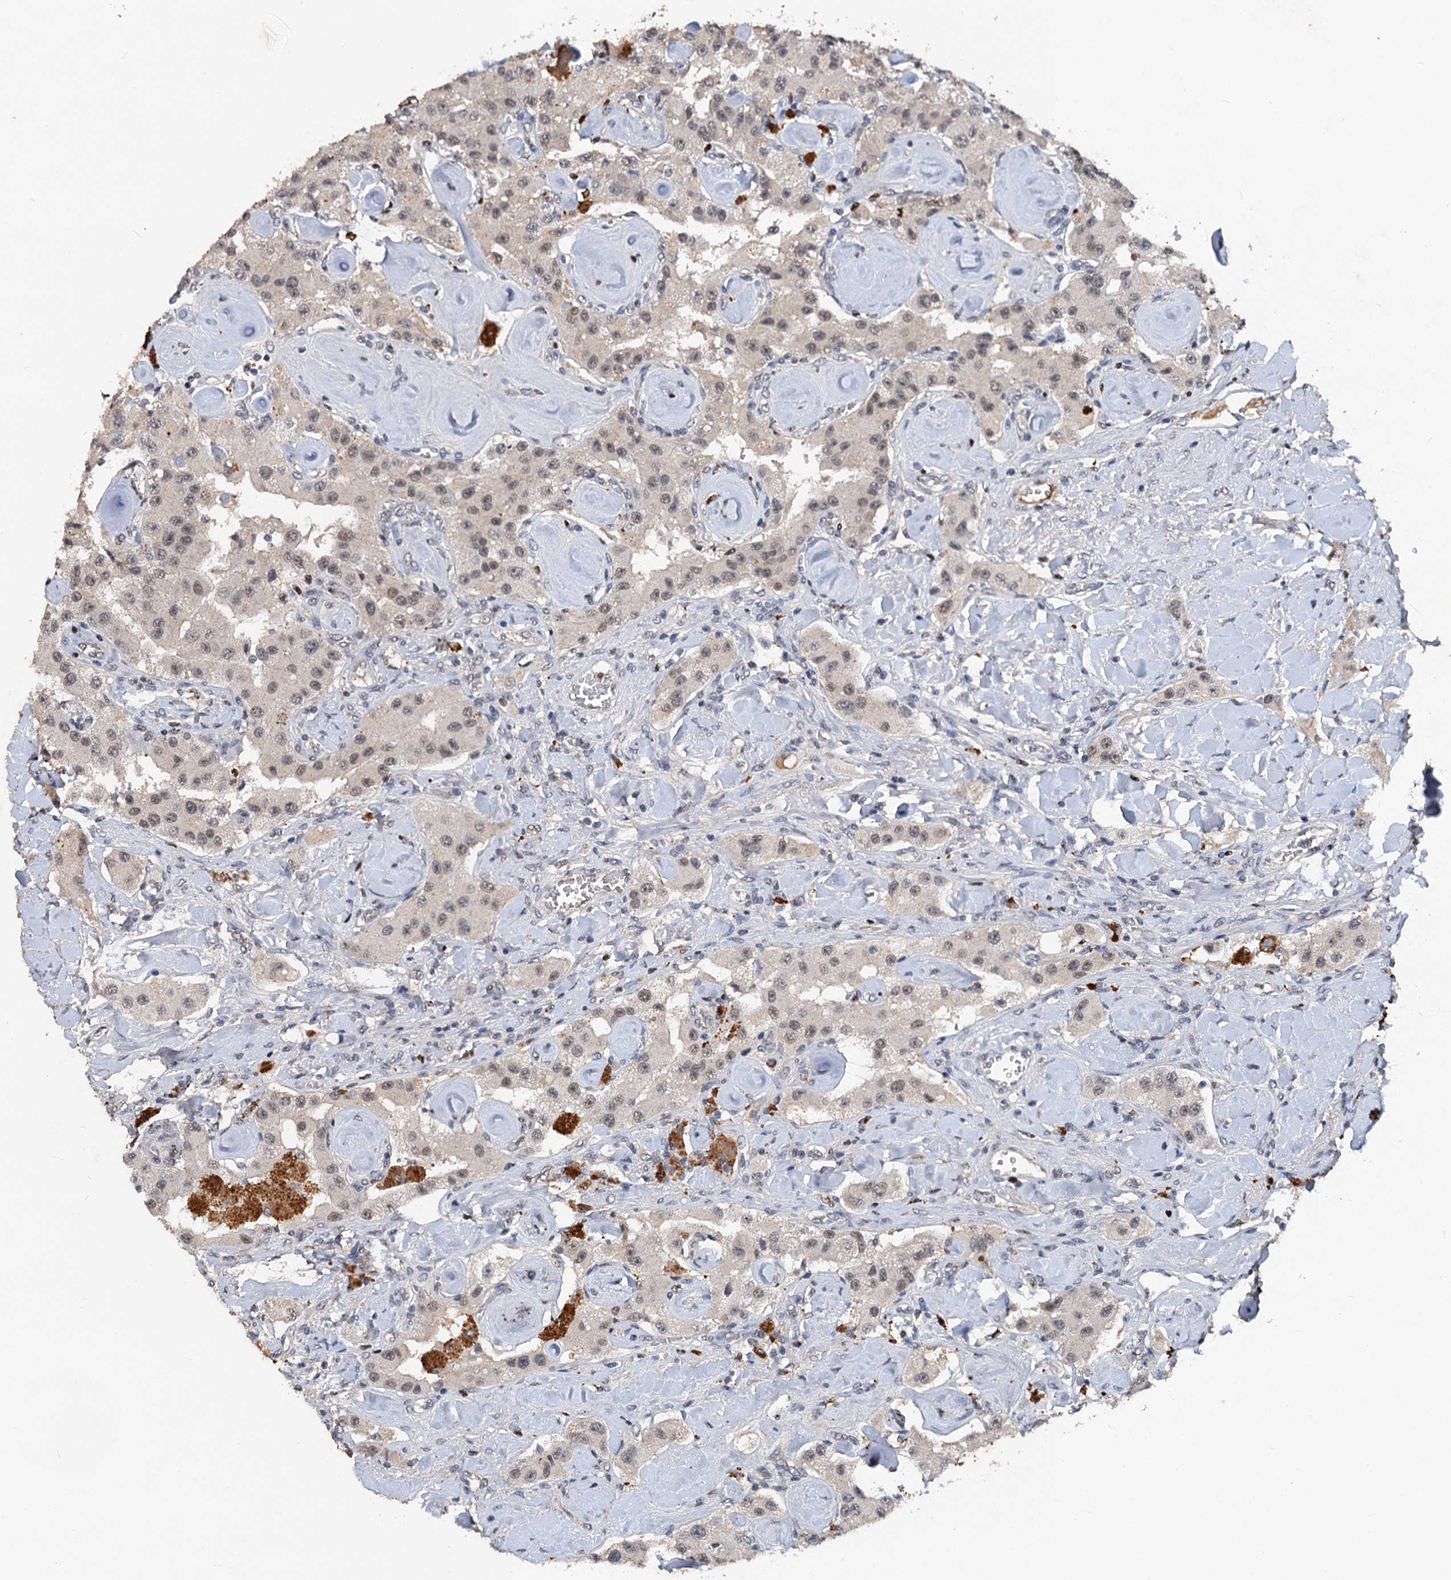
{"staining": {"intensity": "weak", "quantity": "<25%", "location": "nuclear"}, "tissue": "carcinoid", "cell_type": "Tumor cells", "image_type": "cancer", "snomed": [{"axis": "morphology", "description": "Carcinoid, malignant, NOS"}, {"axis": "topography", "description": "Pancreas"}], "caption": "A photomicrograph of human malignant carcinoid is negative for staining in tumor cells.", "gene": "CSTF3", "patient": {"sex": "male", "age": 41}}